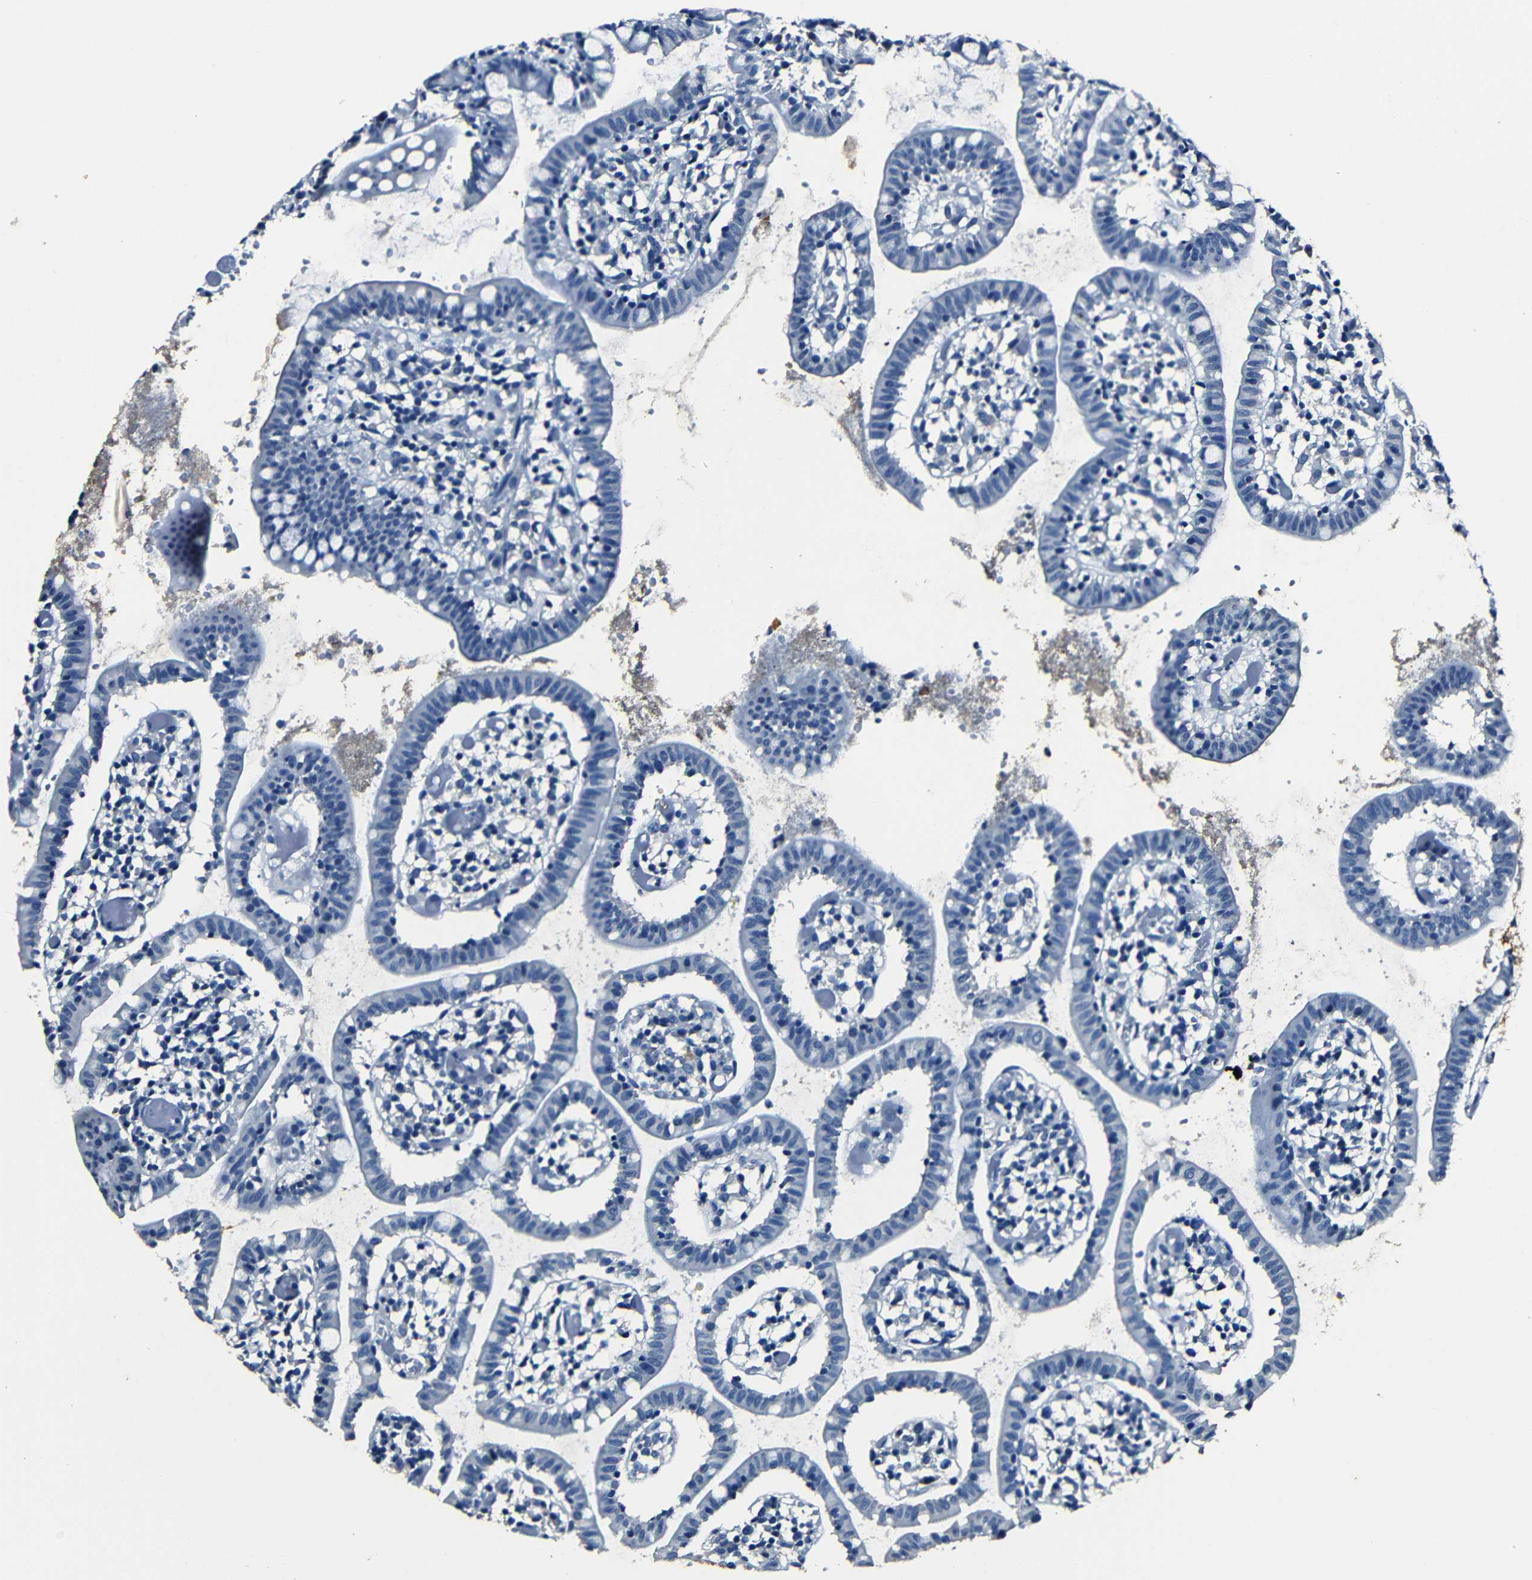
{"staining": {"intensity": "negative", "quantity": "none", "location": "none"}, "tissue": "small intestine", "cell_type": "Glandular cells", "image_type": "normal", "snomed": [{"axis": "morphology", "description": "Normal tissue, NOS"}, {"axis": "morphology", "description": "Cystadenocarcinoma, serous, Metastatic site"}, {"axis": "topography", "description": "Small intestine"}], "caption": "A high-resolution histopathology image shows IHC staining of normal small intestine, which demonstrates no significant positivity in glandular cells. (Stains: DAB immunohistochemistry (IHC) with hematoxylin counter stain, Microscopy: brightfield microscopy at high magnification).", "gene": "NCMAP", "patient": {"sex": "female", "age": 61}}